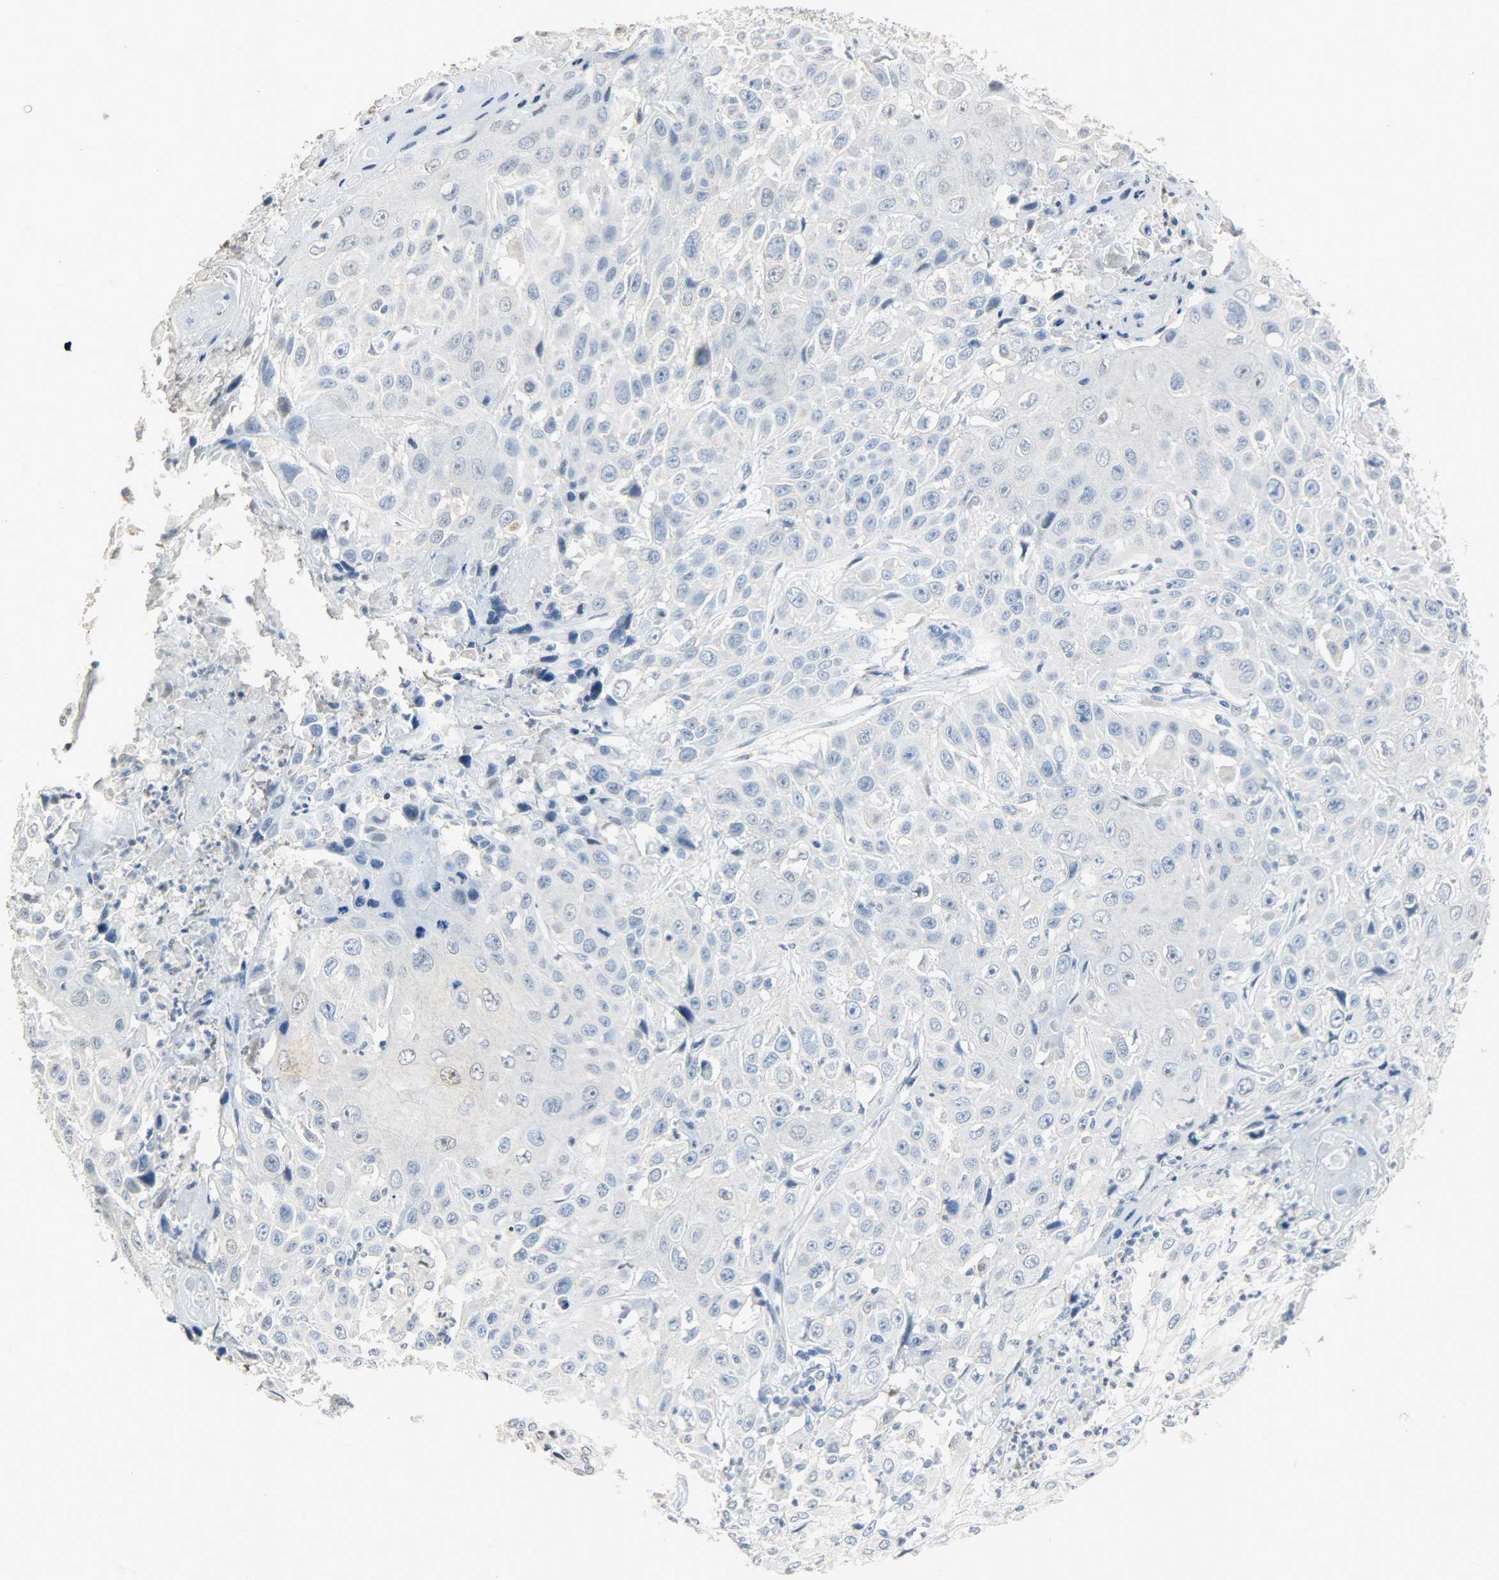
{"staining": {"intensity": "negative", "quantity": "none", "location": "none"}, "tissue": "cervical cancer", "cell_type": "Tumor cells", "image_type": "cancer", "snomed": [{"axis": "morphology", "description": "Squamous cell carcinoma, NOS"}, {"axis": "topography", "description": "Cervix"}], "caption": "DAB immunohistochemical staining of human cervical cancer (squamous cell carcinoma) shows no significant staining in tumor cells.", "gene": "DNAJB6", "patient": {"sex": "female", "age": 39}}